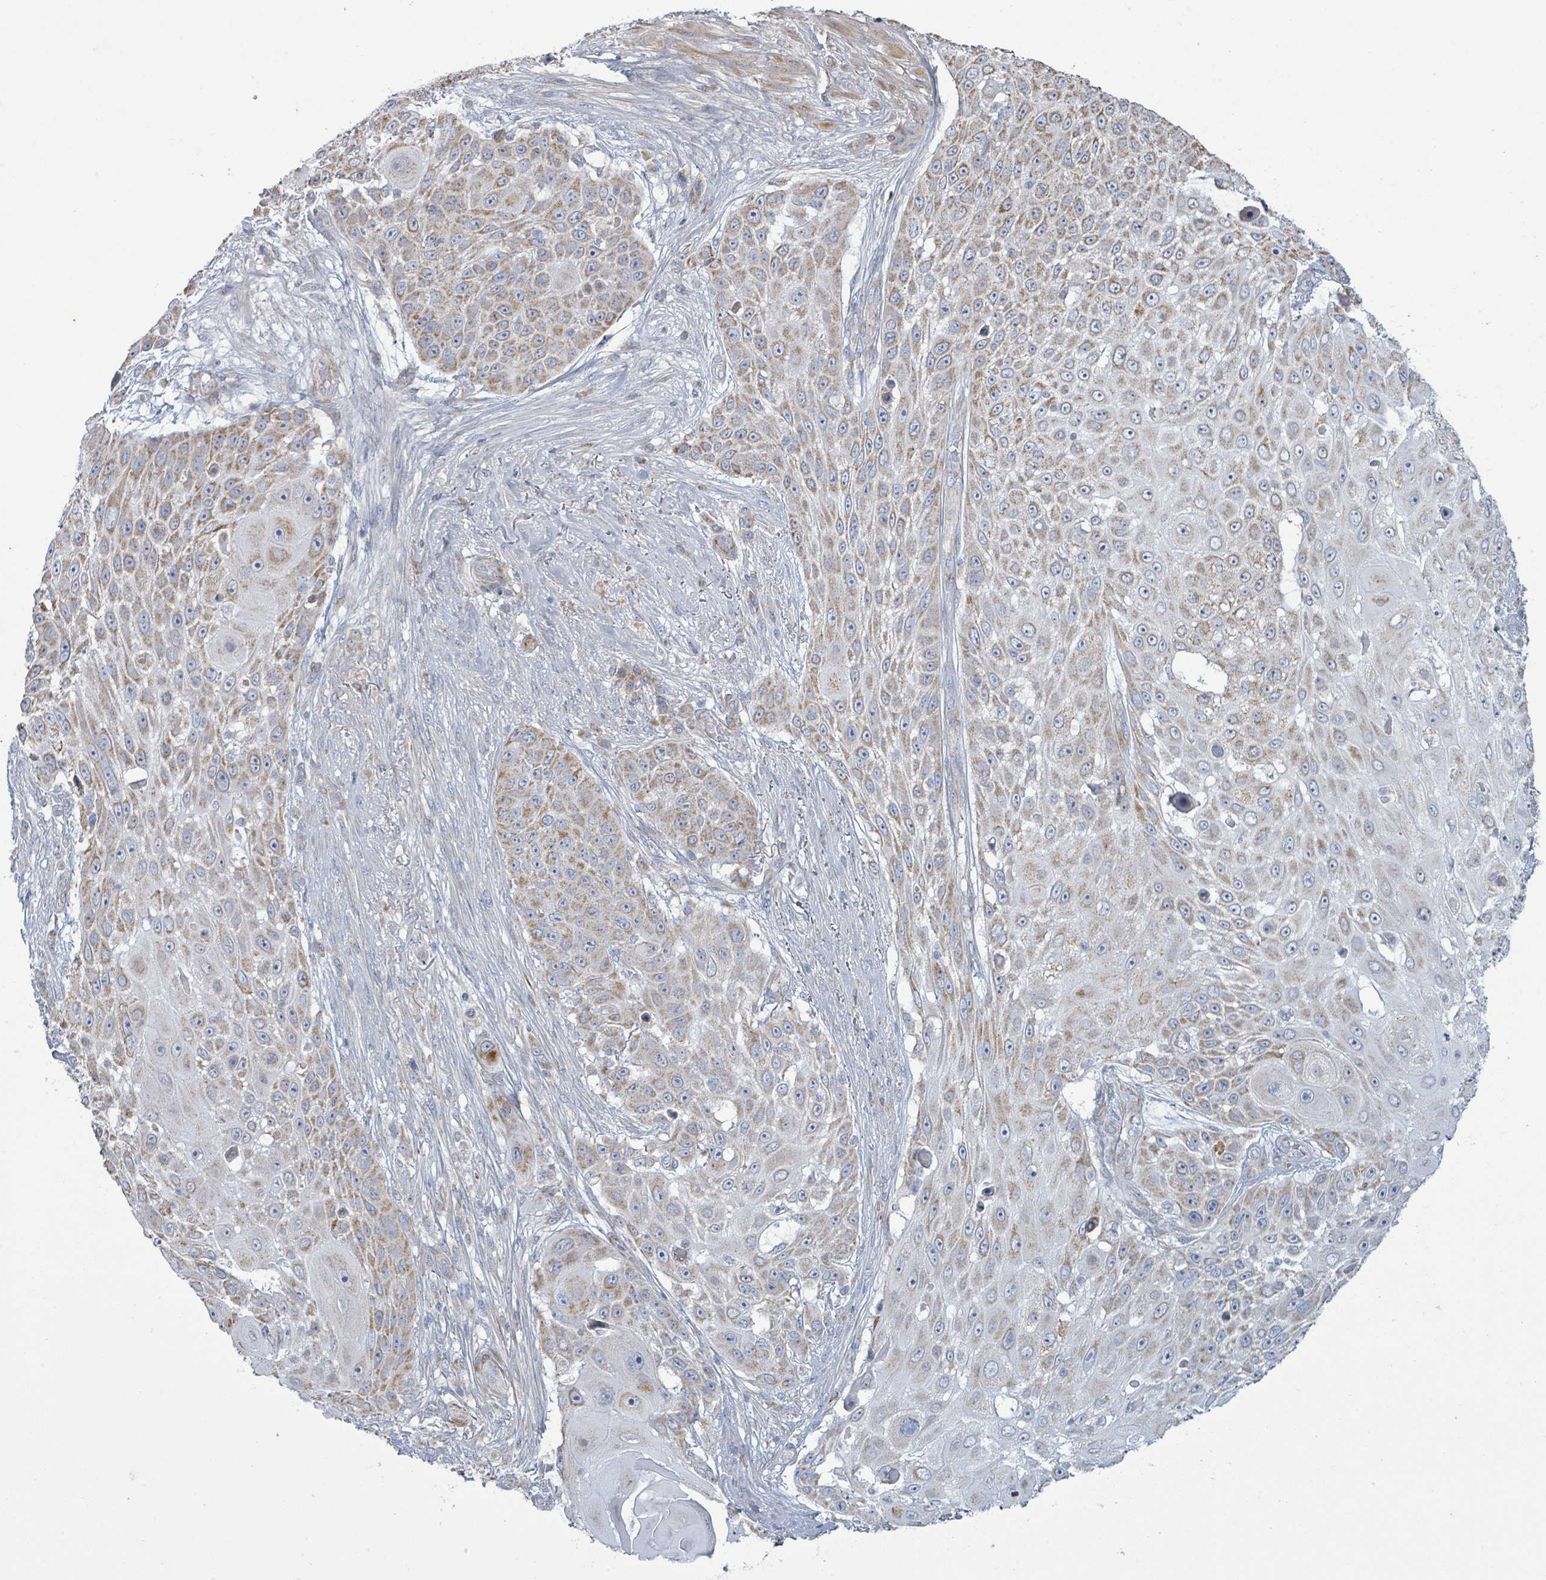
{"staining": {"intensity": "moderate", "quantity": ">75%", "location": "cytoplasmic/membranous"}, "tissue": "skin cancer", "cell_type": "Tumor cells", "image_type": "cancer", "snomed": [{"axis": "morphology", "description": "Squamous cell carcinoma, NOS"}, {"axis": "topography", "description": "Skin"}], "caption": "Squamous cell carcinoma (skin) stained with a brown dye shows moderate cytoplasmic/membranous positive staining in about >75% of tumor cells.", "gene": "ALG12", "patient": {"sex": "female", "age": 86}}